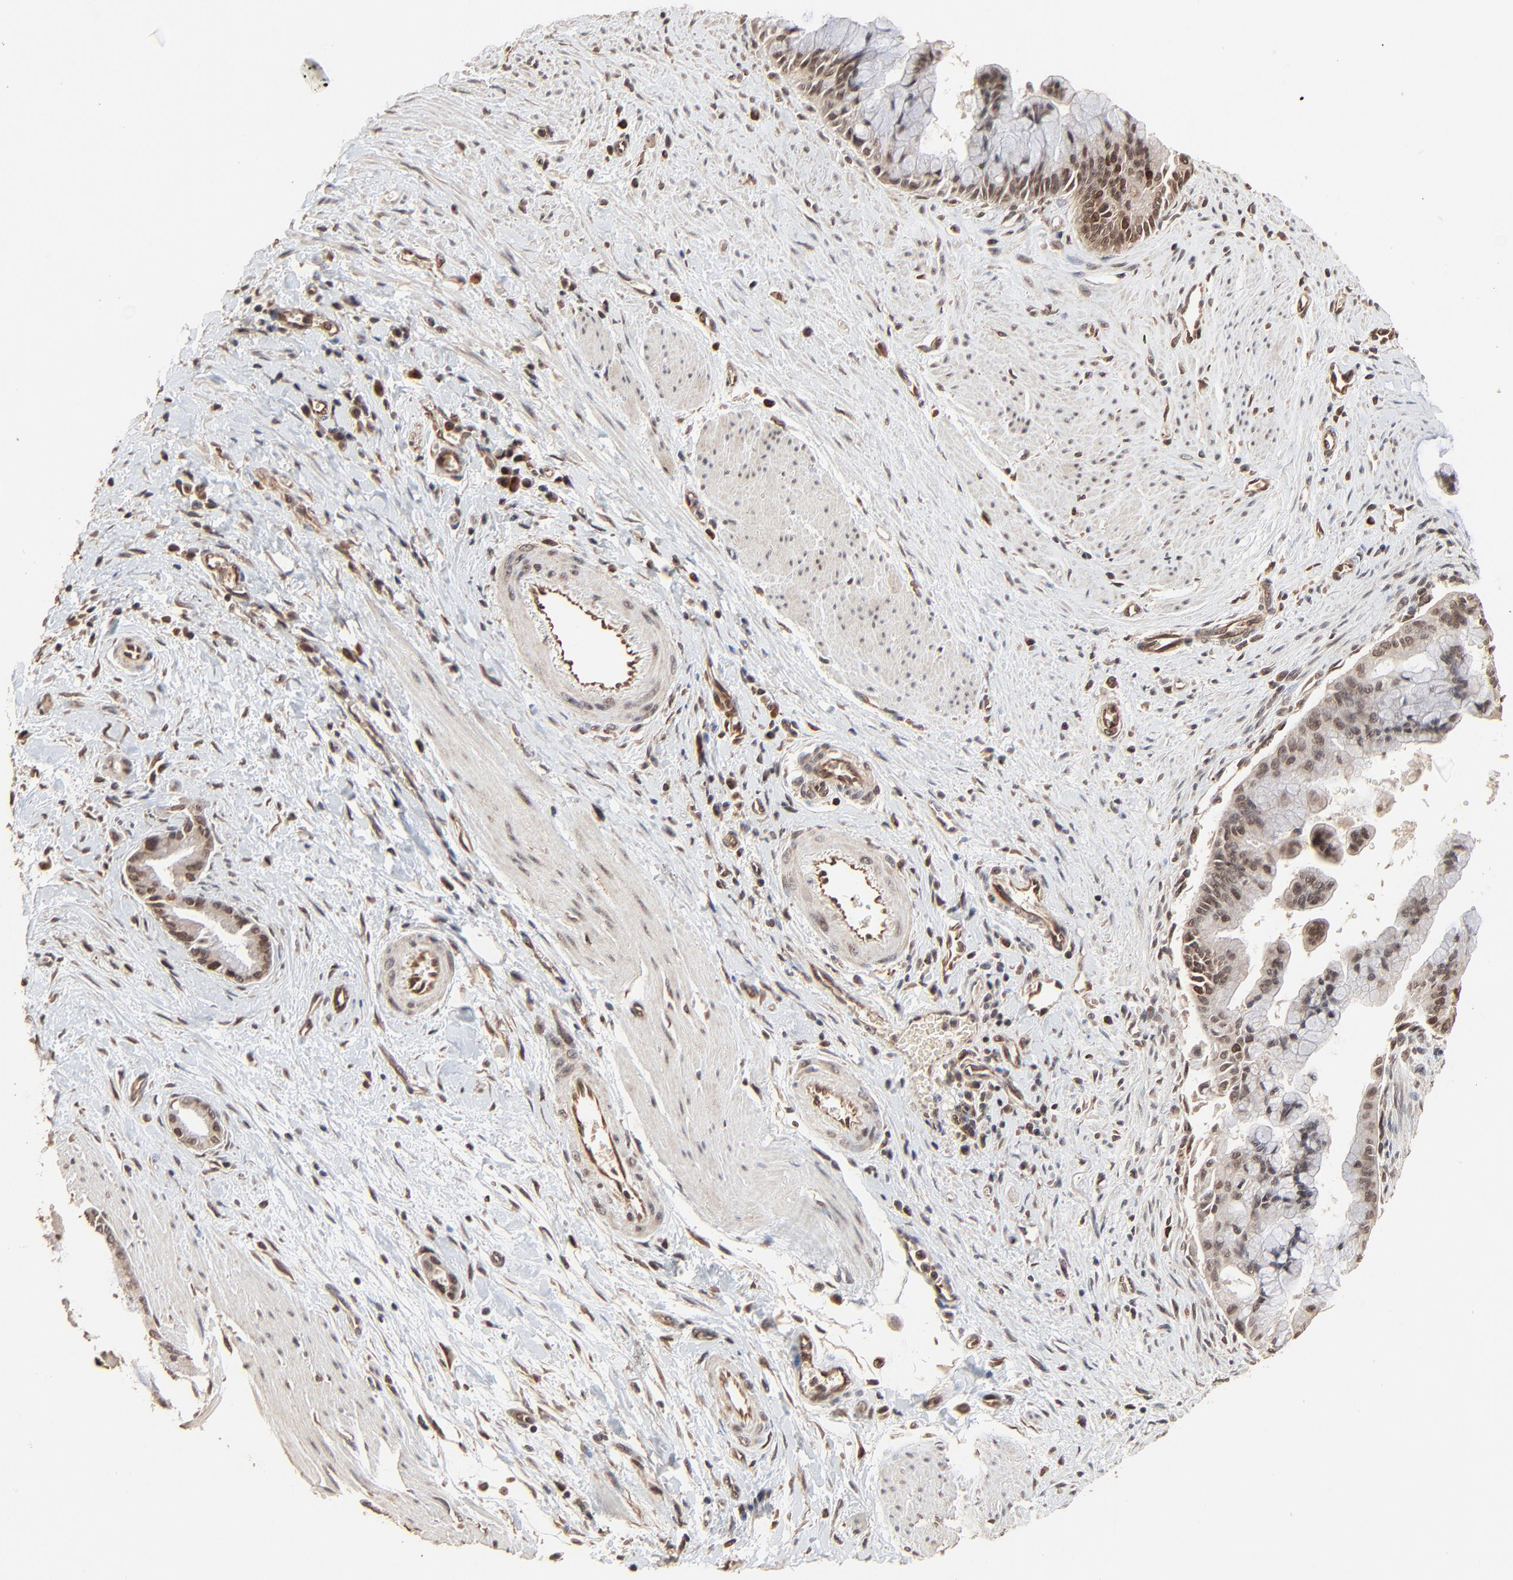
{"staining": {"intensity": "weak", "quantity": ">75%", "location": "cytoplasmic/membranous,nuclear"}, "tissue": "pancreatic cancer", "cell_type": "Tumor cells", "image_type": "cancer", "snomed": [{"axis": "morphology", "description": "Adenocarcinoma, NOS"}, {"axis": "topography", "description": "Pancreas"}], "caption": "This photomicrograph demonstrates pancreatic cancer stained with immunohistochemistry (IHC) to label a protein in brown. The cytoplasmic/membranous and nuclear of tumor cells show weak positivity for the protein. Nuclei are counter-stained blue.", "gene": "FAM227A", "patient": {"sex": "male", "age": 59}}